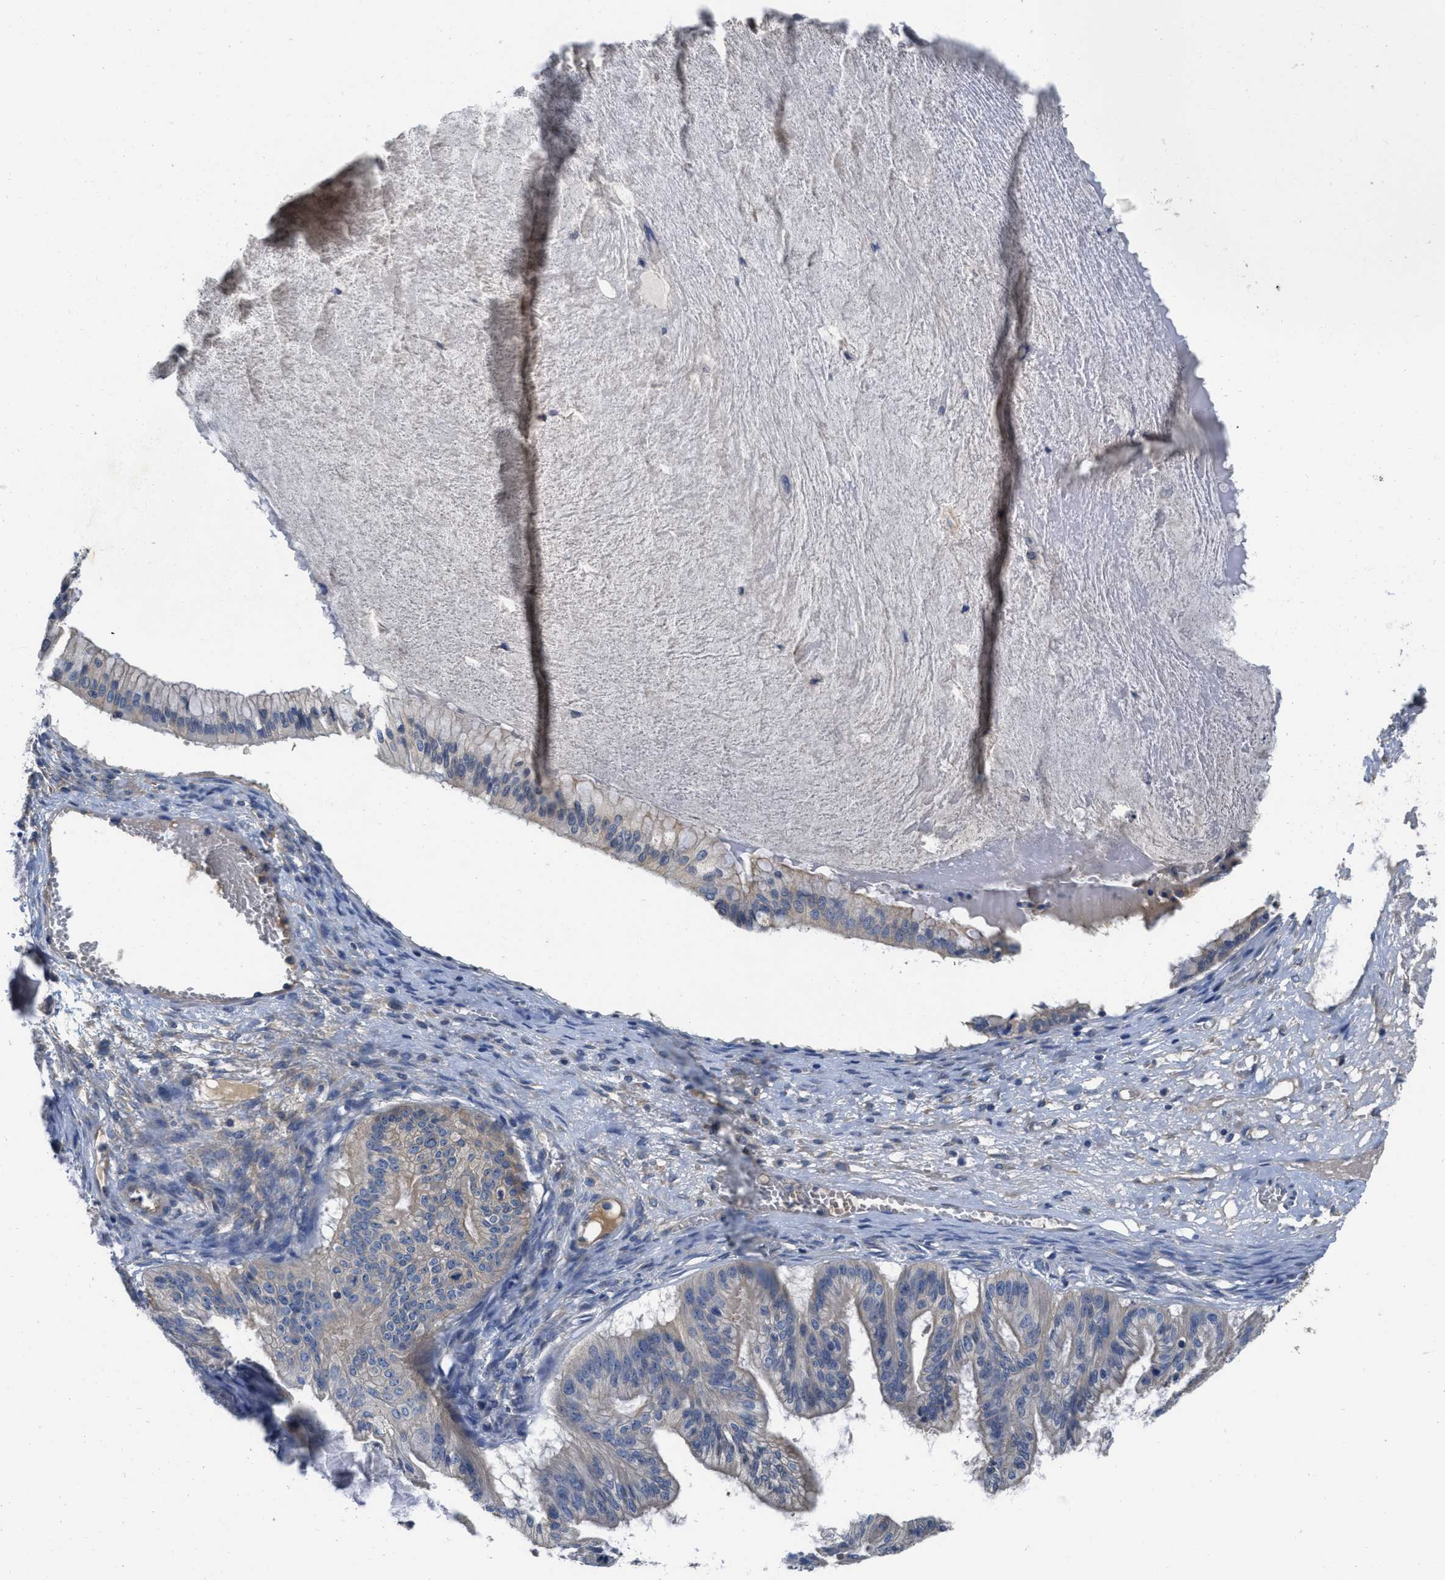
{"staining": {"intensity": "weak", "quantity": "<25%", "location": "cytoplasmic/membranous"}, "tissue": "ovarian cancer", "cell_type": "Tumor cells", "image_type": "cancer", "snomed": [{"axis": "morphology", "description": "Cystadenocarcinoma, mucinous, NOS"}, {"axis": "topography", "description": "Ovary"}], "caption": "High magnification brightfield microscopy of ovarian cancer (mucinous cystadenocarcinoma) stained with DAB (brown) and counterstained with hematoxylin (blue): tumor cells show no significant staining.", "gene": "GALK1", "patient": {"sex": "female", "age": 57}}